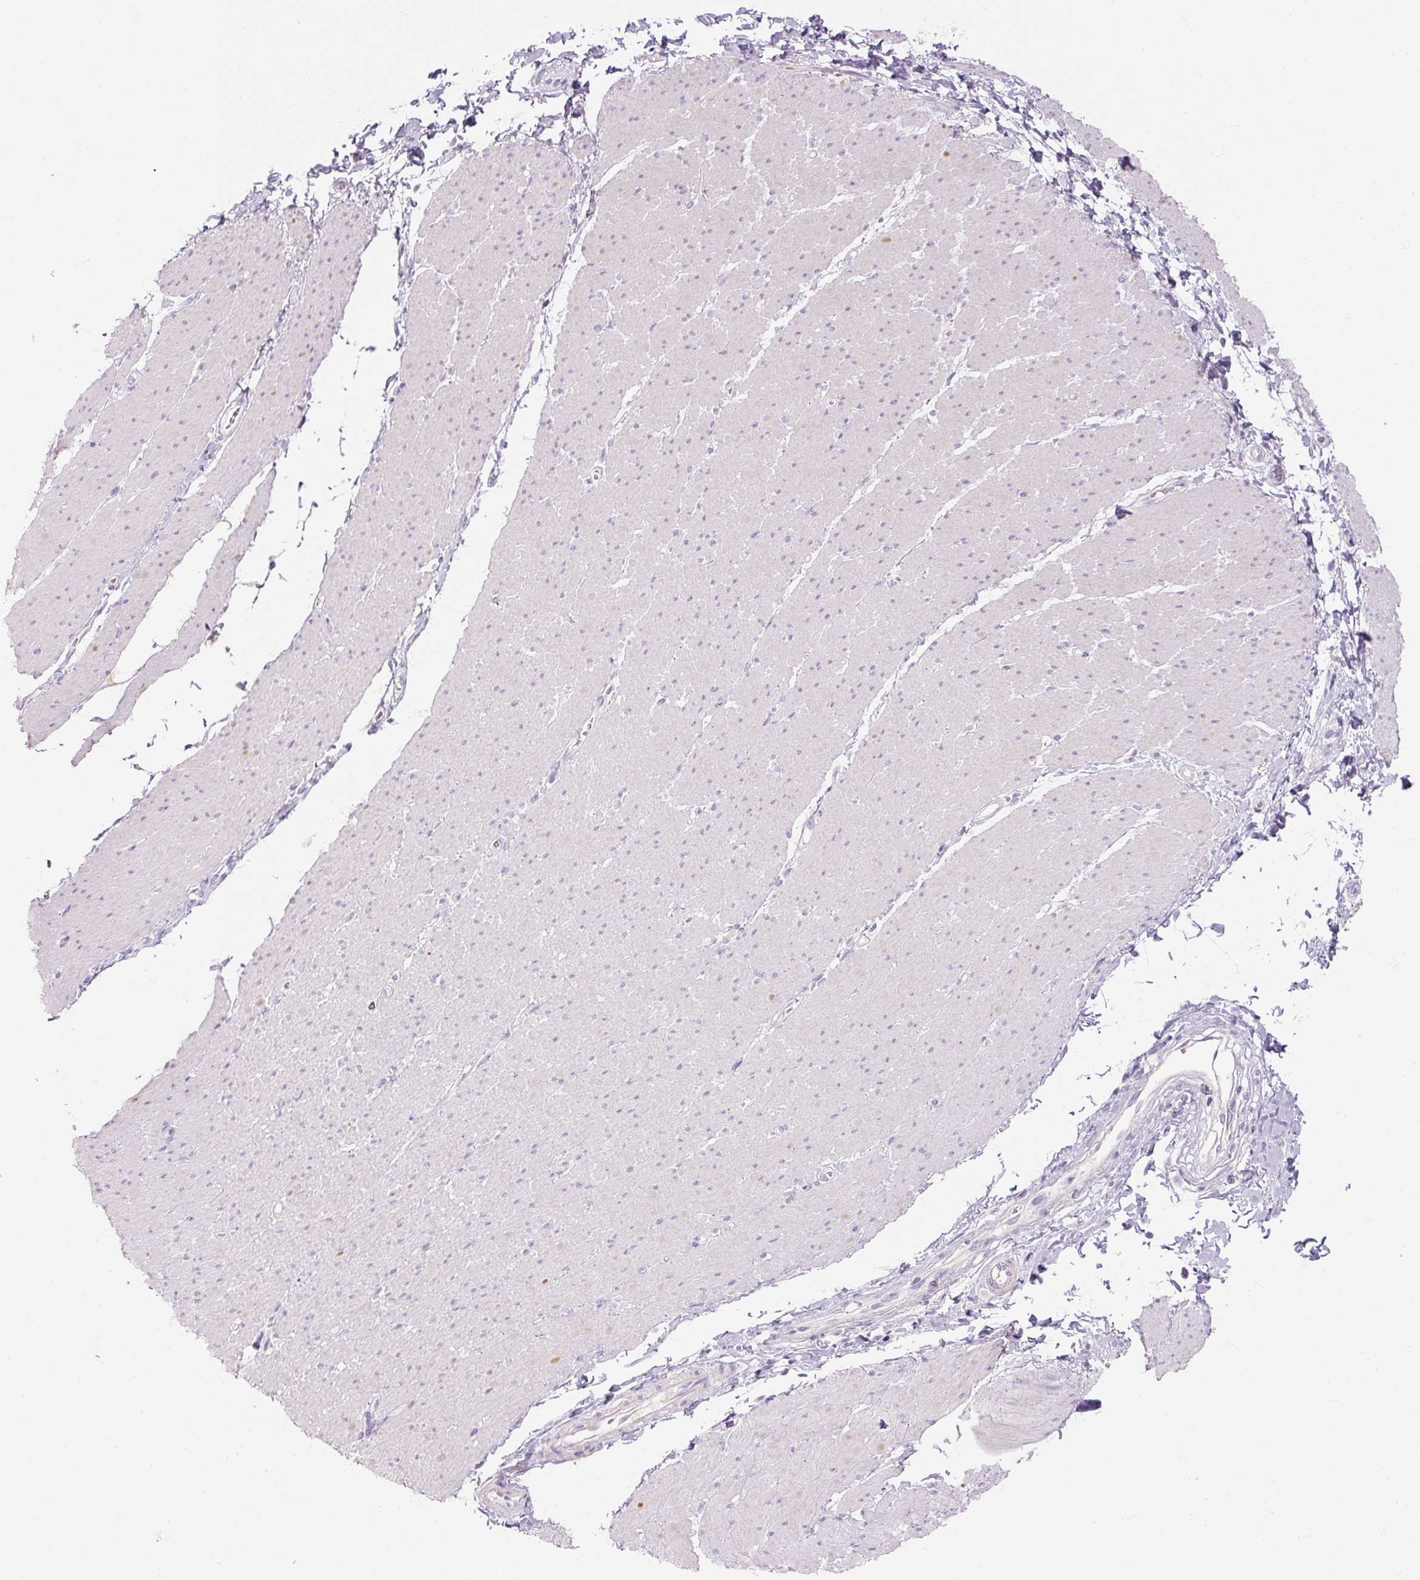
{"staining": {"intensity": "moderate", "quantity": "<25%", "location": "cytoplasmic/membranous"}, "tissue": "smooth muscle", "cell_type": "Smooth muscle cells", "image_type": "normal", "snomed": [{"axis": "morphology", "description": "Normal tissue, NOS"}, {"axis": "topography", "description": "Smooth muscle"}, {"axis": "topography", "description": "Rectum"}], "caption": "Protein analysis of unremarkable smooth muscle displays moderate cytoplasmic/membranous positivity in approximately <25% of smooth muscle cells.", "gene": "NFE2L3", "patient": {"sex": "male", "age": 53}}